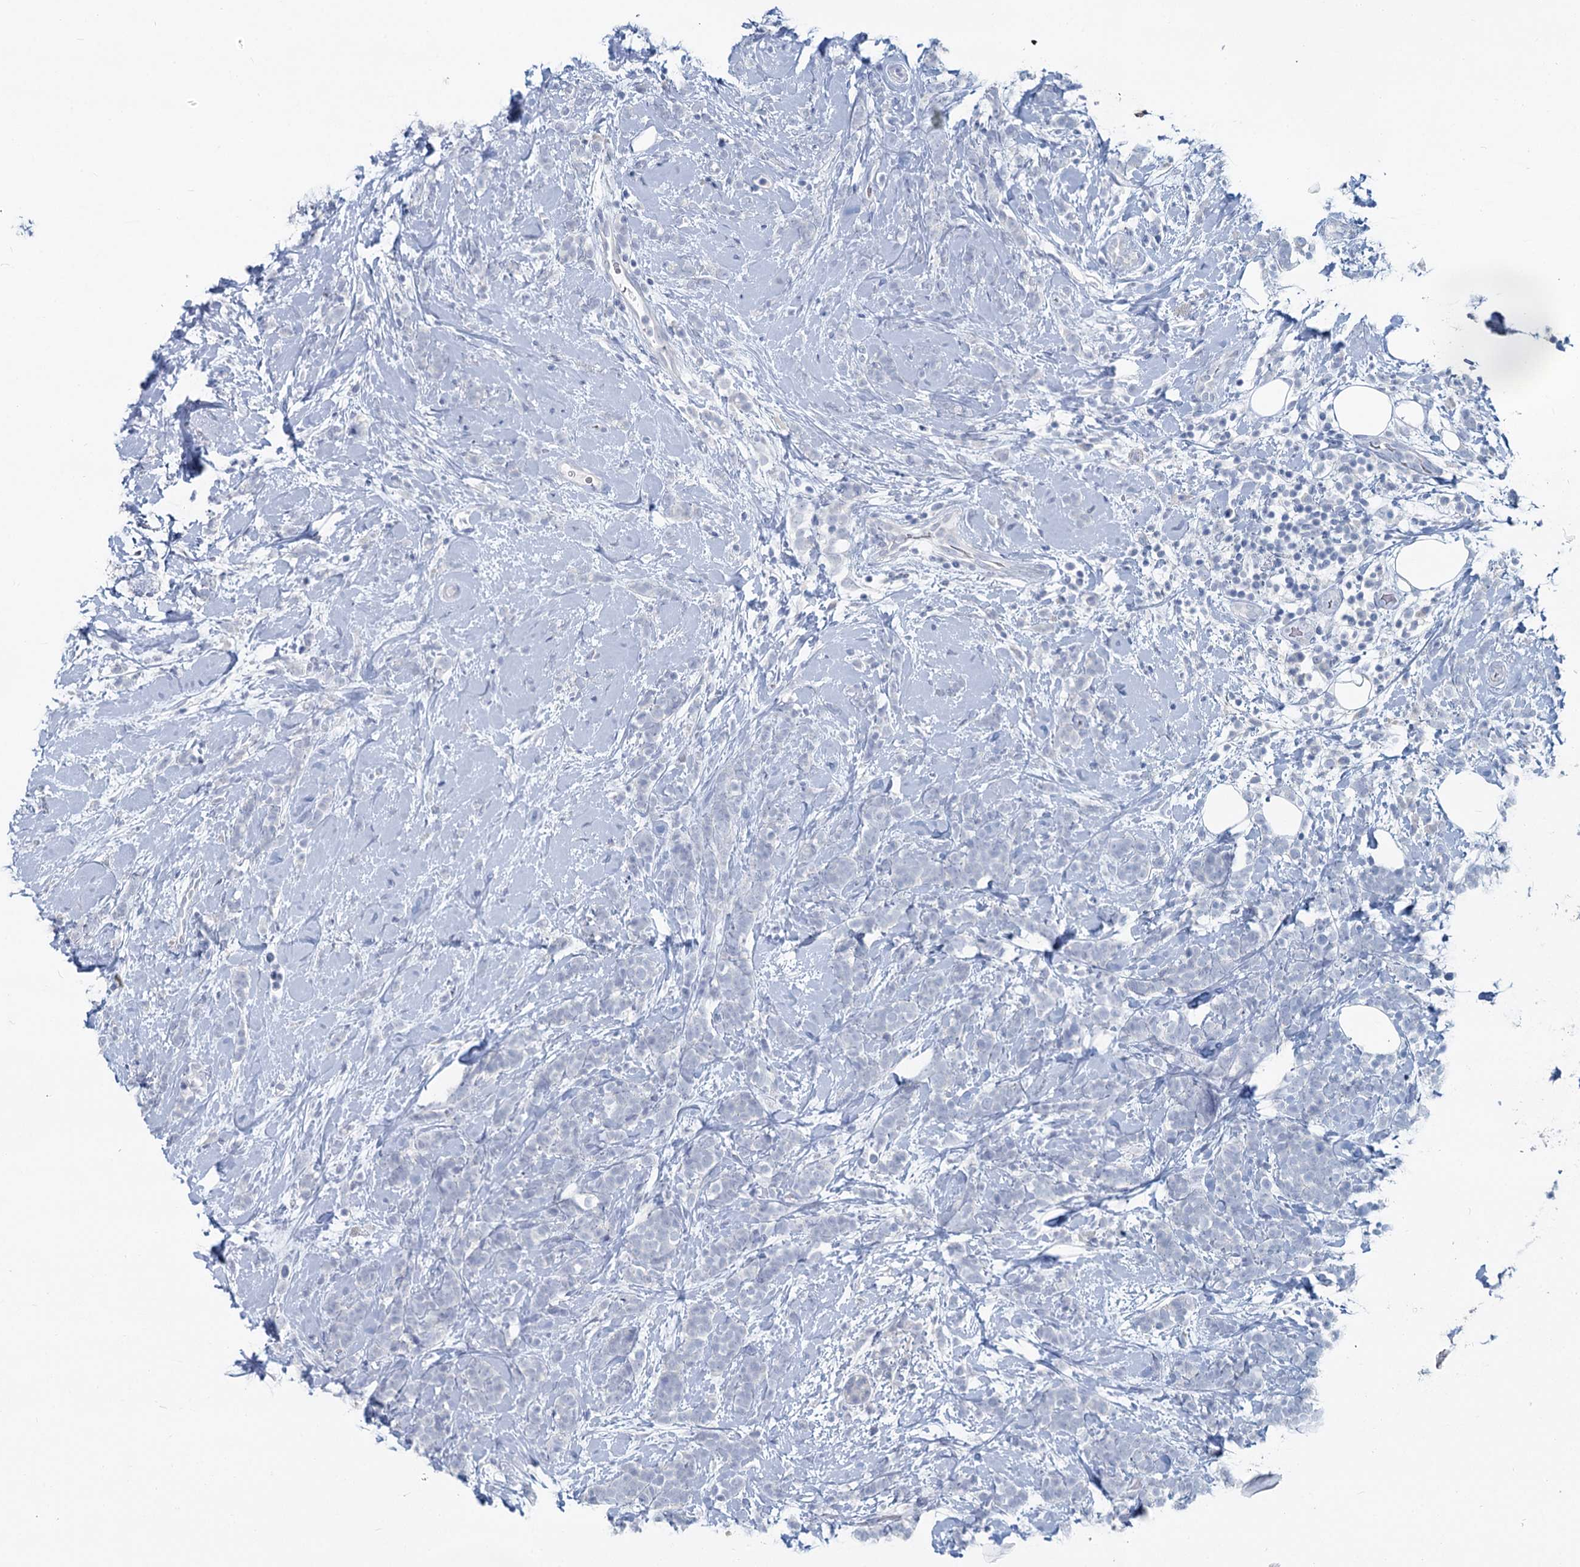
{"staining": {"intensity": "negative", "quantity": "none", "location": "none"}, "tissue": "breast cancer", "cell_type": "Tumor cells", "image_type": "cancer", "snomed": [{"axis": "morphology", "description": "Lobular carcinoma"}, {"axis": "topography", "description": "Breast"}], "caption": "This is an immunohistochemistry micrograph of human lobular carcinoma (breast). There is no expression in tumor cells.", "gene": "CHGA", "patient": {"sex": "female", "age": 58}}